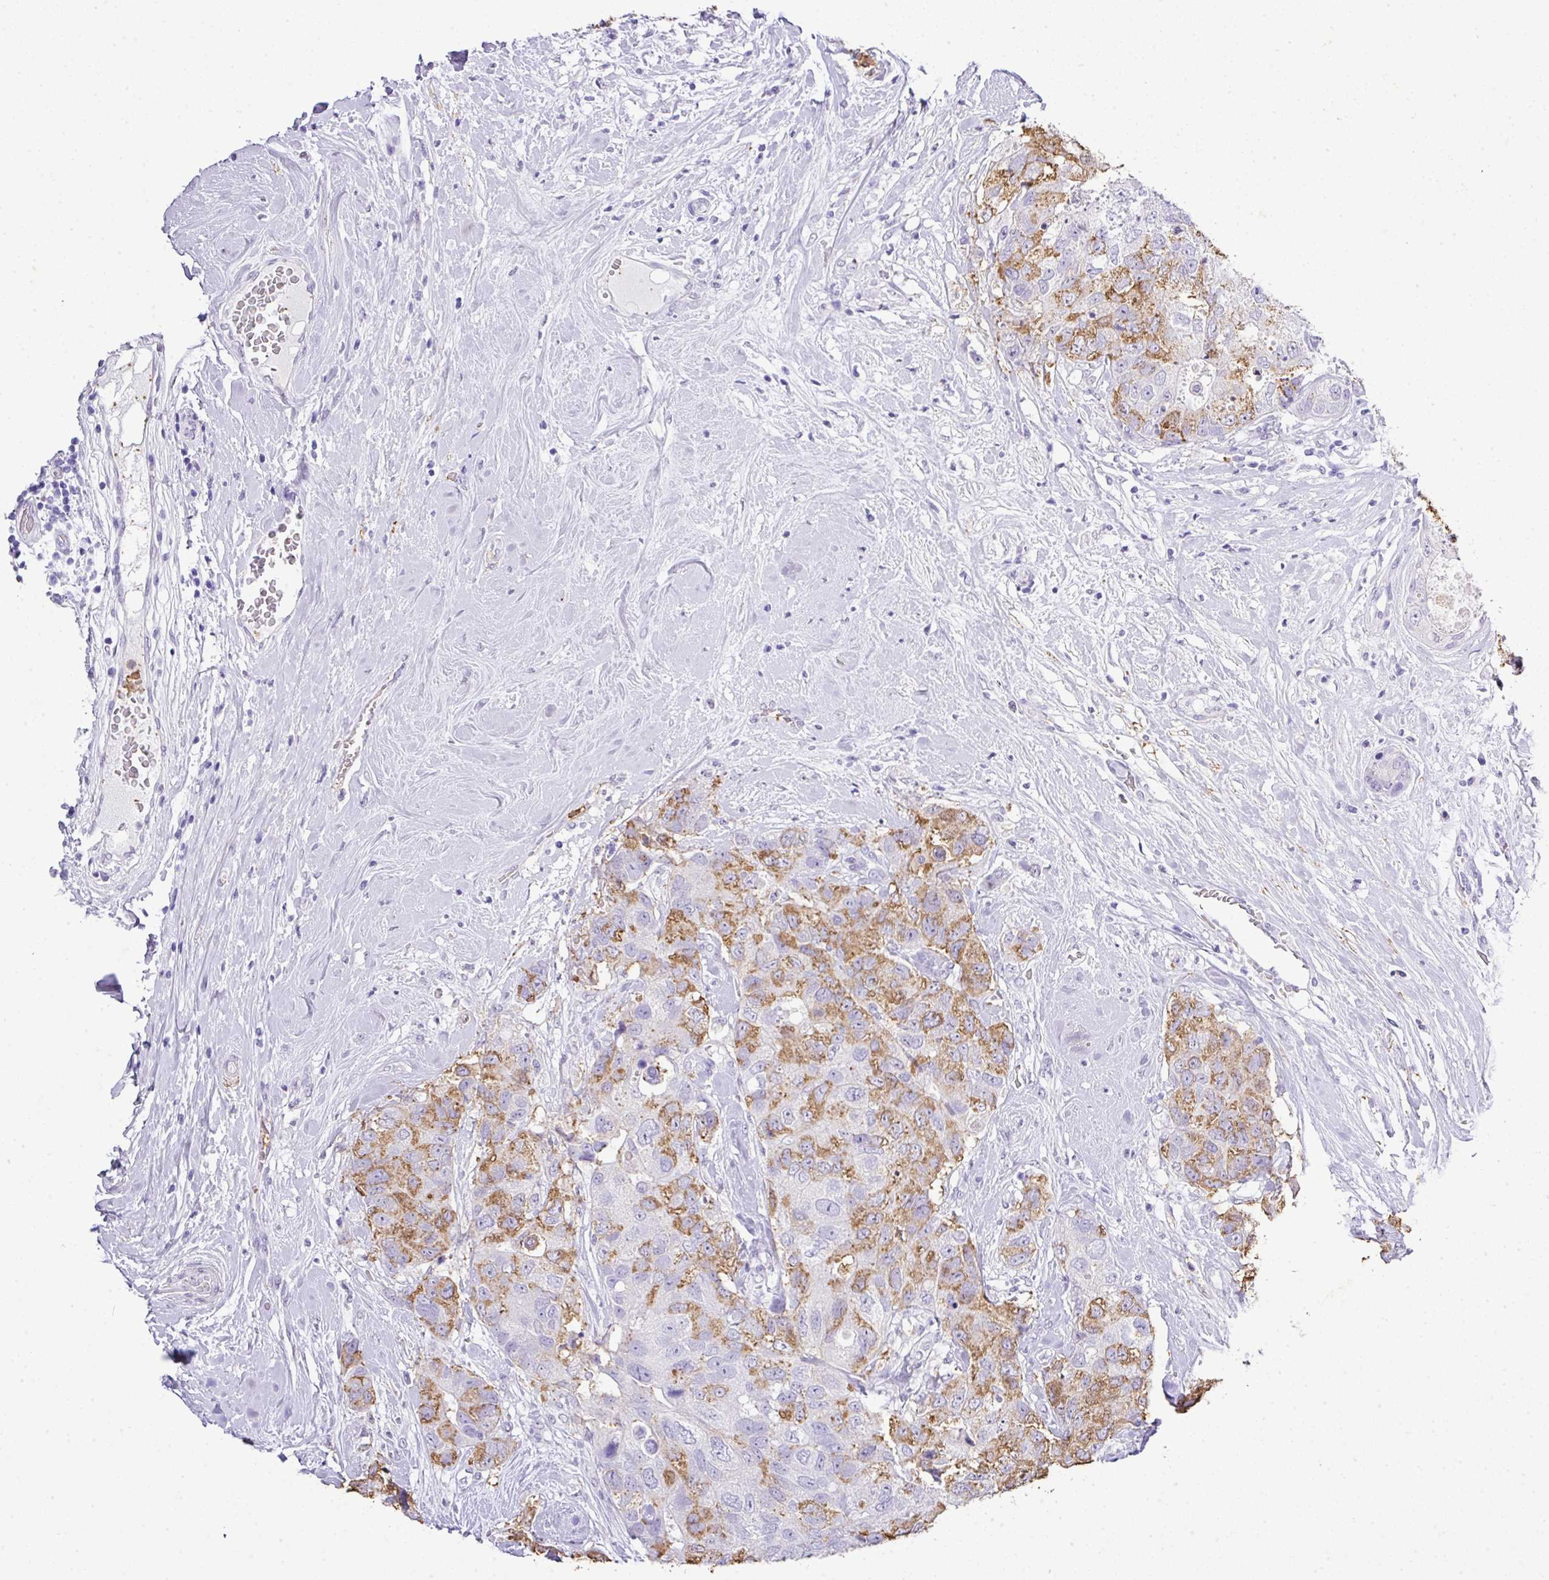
{"staining": {"intensity": "moderate", "quantity": "25%-75%", "location": "cytoplasmic/membranous"}, "tissue": "breast cancer", "cell_type": "Tumor cells", "image_type": "cancer", "snomed": [{"axis": "morphology", "description": "Duct carcinoma"}, {"axis": "topography", "description": "Breast"}], "caption": "Brown immunohistochemical staining in breast cancer (invasive ductal carcinoma) demonstrates moderate cytoplasmic/membranous staining in about 25%-75% of tumor cells.", "gene": "KCNJ11", "patient": {"sex": "female", "age": 62}}